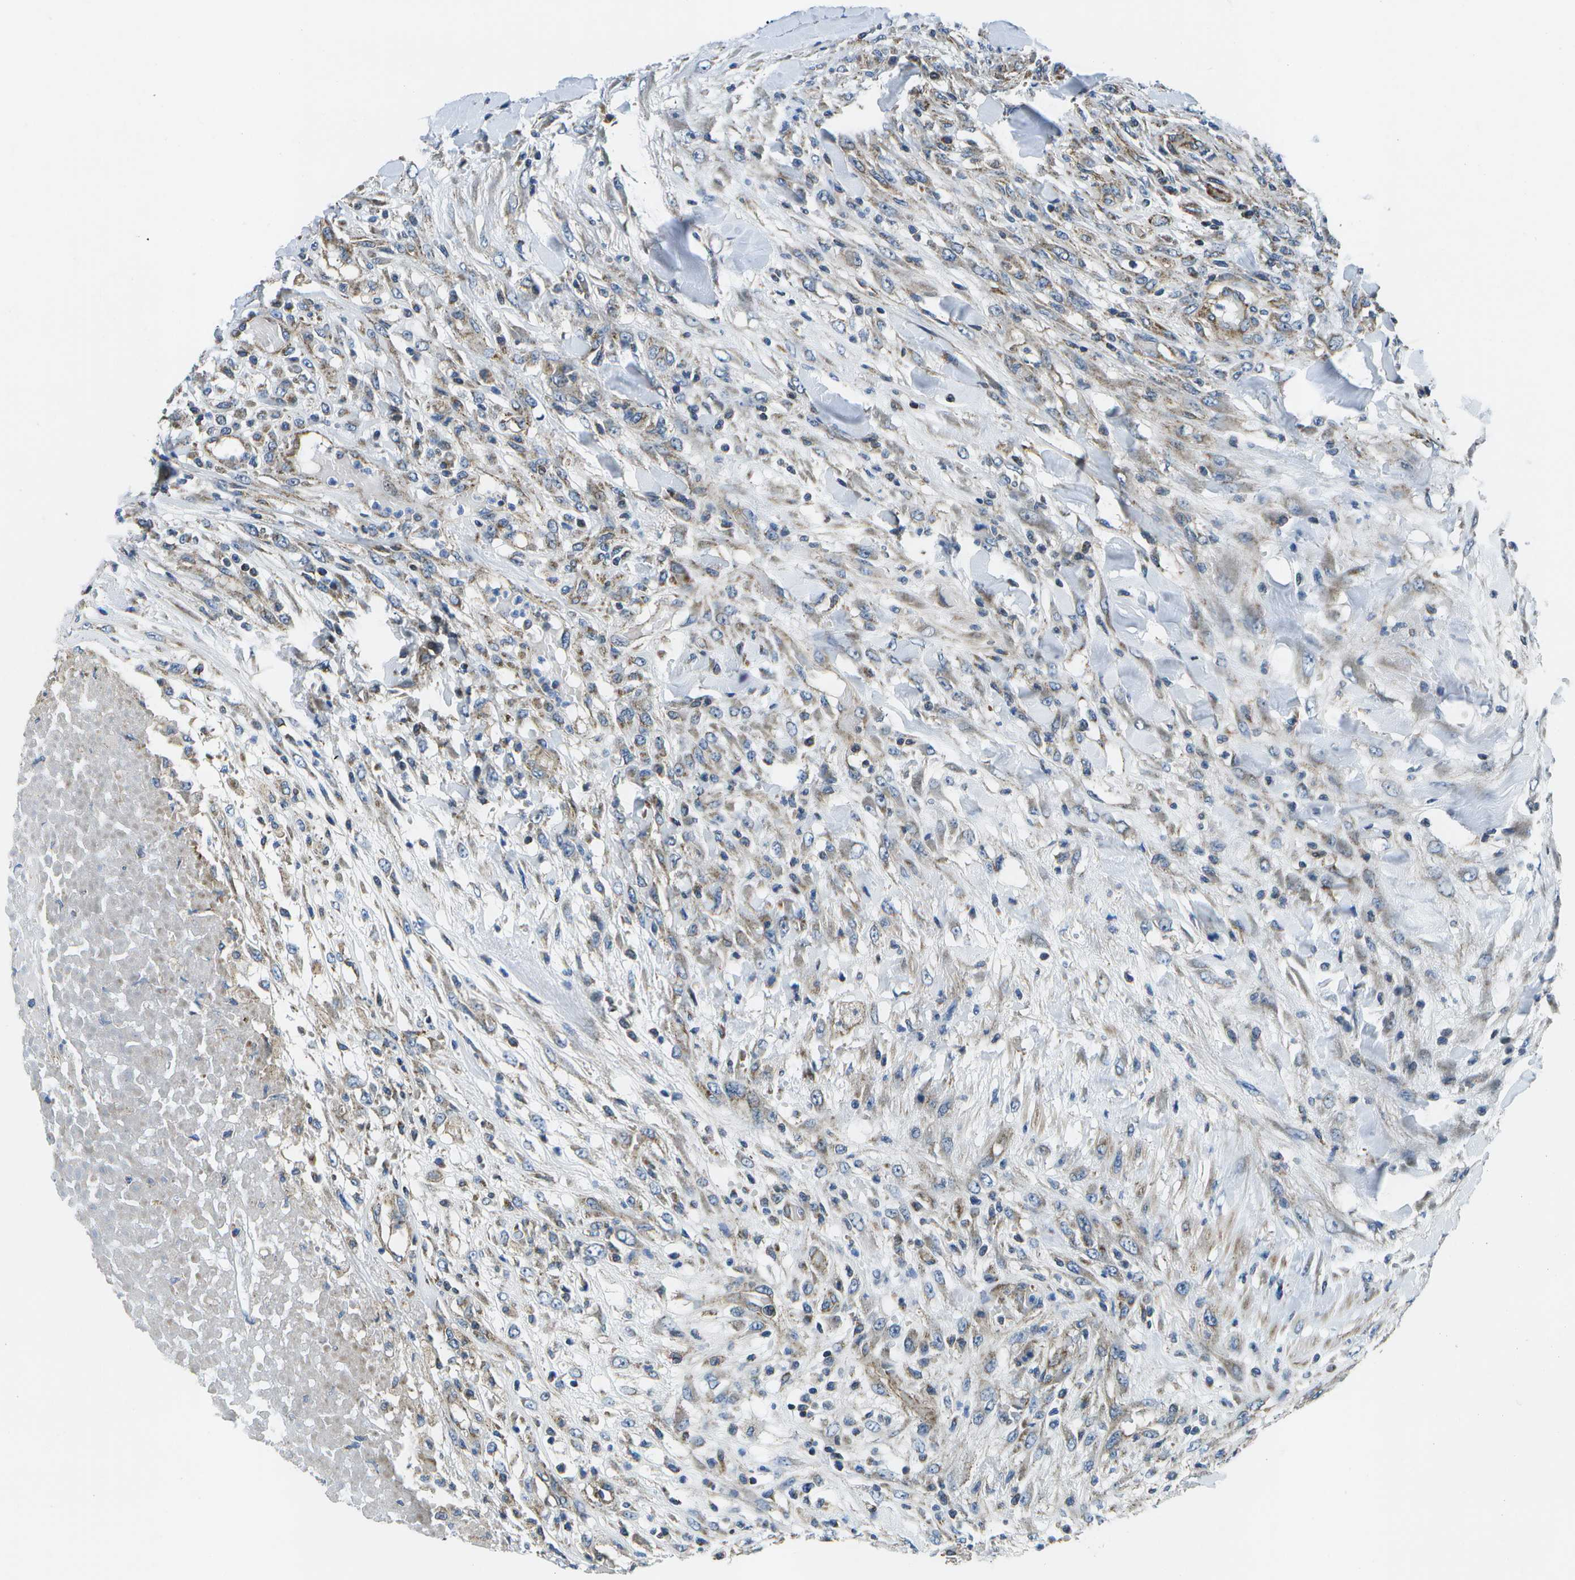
{"staining": {"intensity": "weak", "quantity": "<25%", "location": "cytoplasmic/membranous"}, "tissue": "testis cancer", "cell_type": "Tumor cells", "image_type": "cancer", "snomed": [{"axis": "morphology", "description": "Seminoma, NOS"}, {"axis": "topography", "description": "Testis"}], "caption": "A photomicrograph of human testis cancer (seminoma) is negative for staining in tumor cells.", "gene": "MVK", "patient": {"sex": "male", "age": 59}}